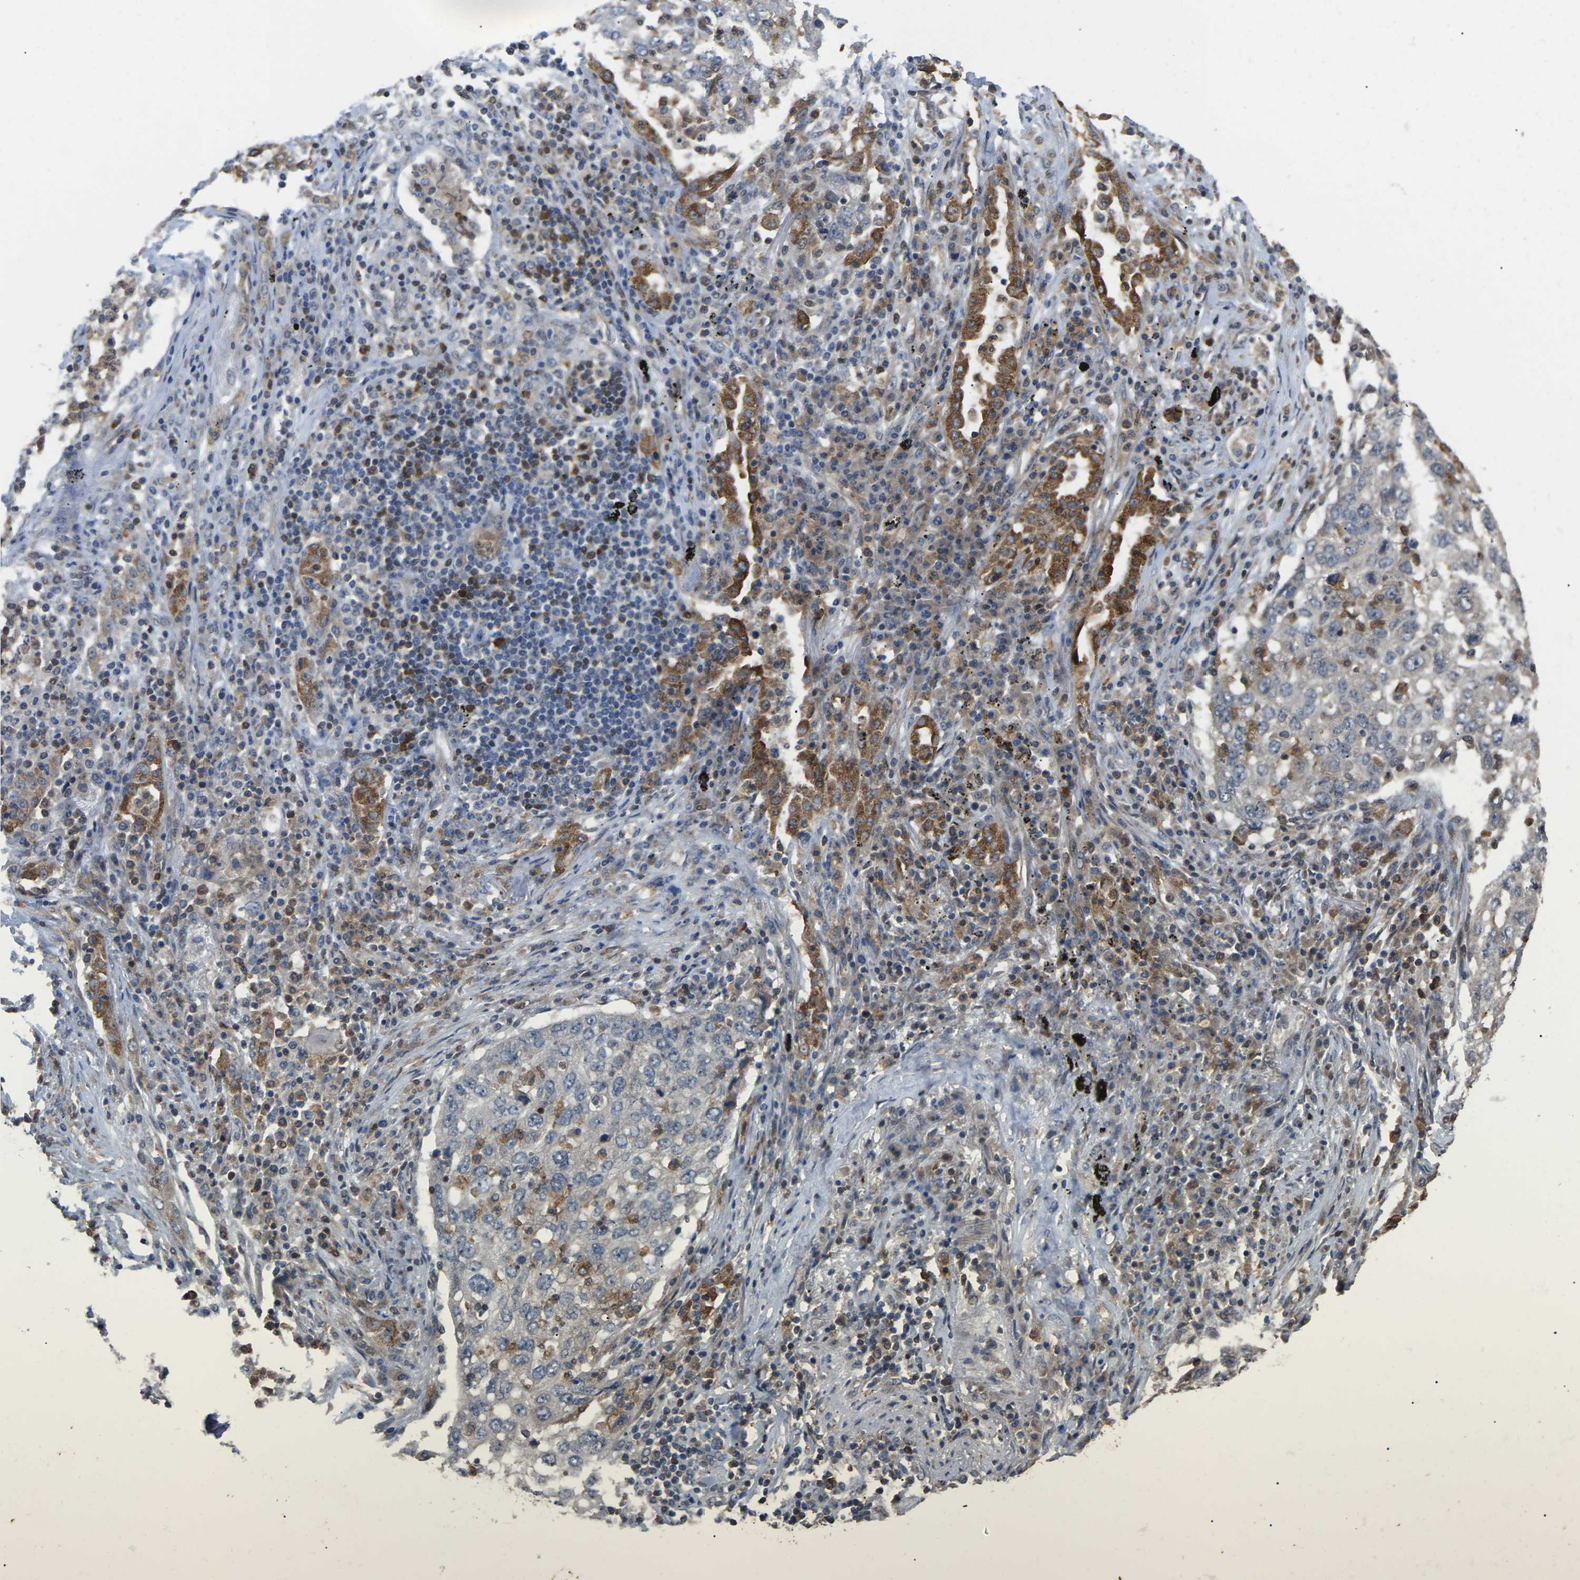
{"staining": {"intensity": "weak", "quantity": "<25%", "location": "cytoplasmic/membranous"}, "tissue": "lung cancer", "cell_type": "Tumor cells", "image_type": "cancer", "snomed": [{"axis": "morphology", "description": "Squamous cell carcinoma, NOS"}, {"axis": "topography", "description": "Lung"}], "caption": "Human lung cancer stained for a protein using IHC displays no expression in tumor cells.", "gene": "TIAM1", "patient": {"sex": "female", "age": 63}}